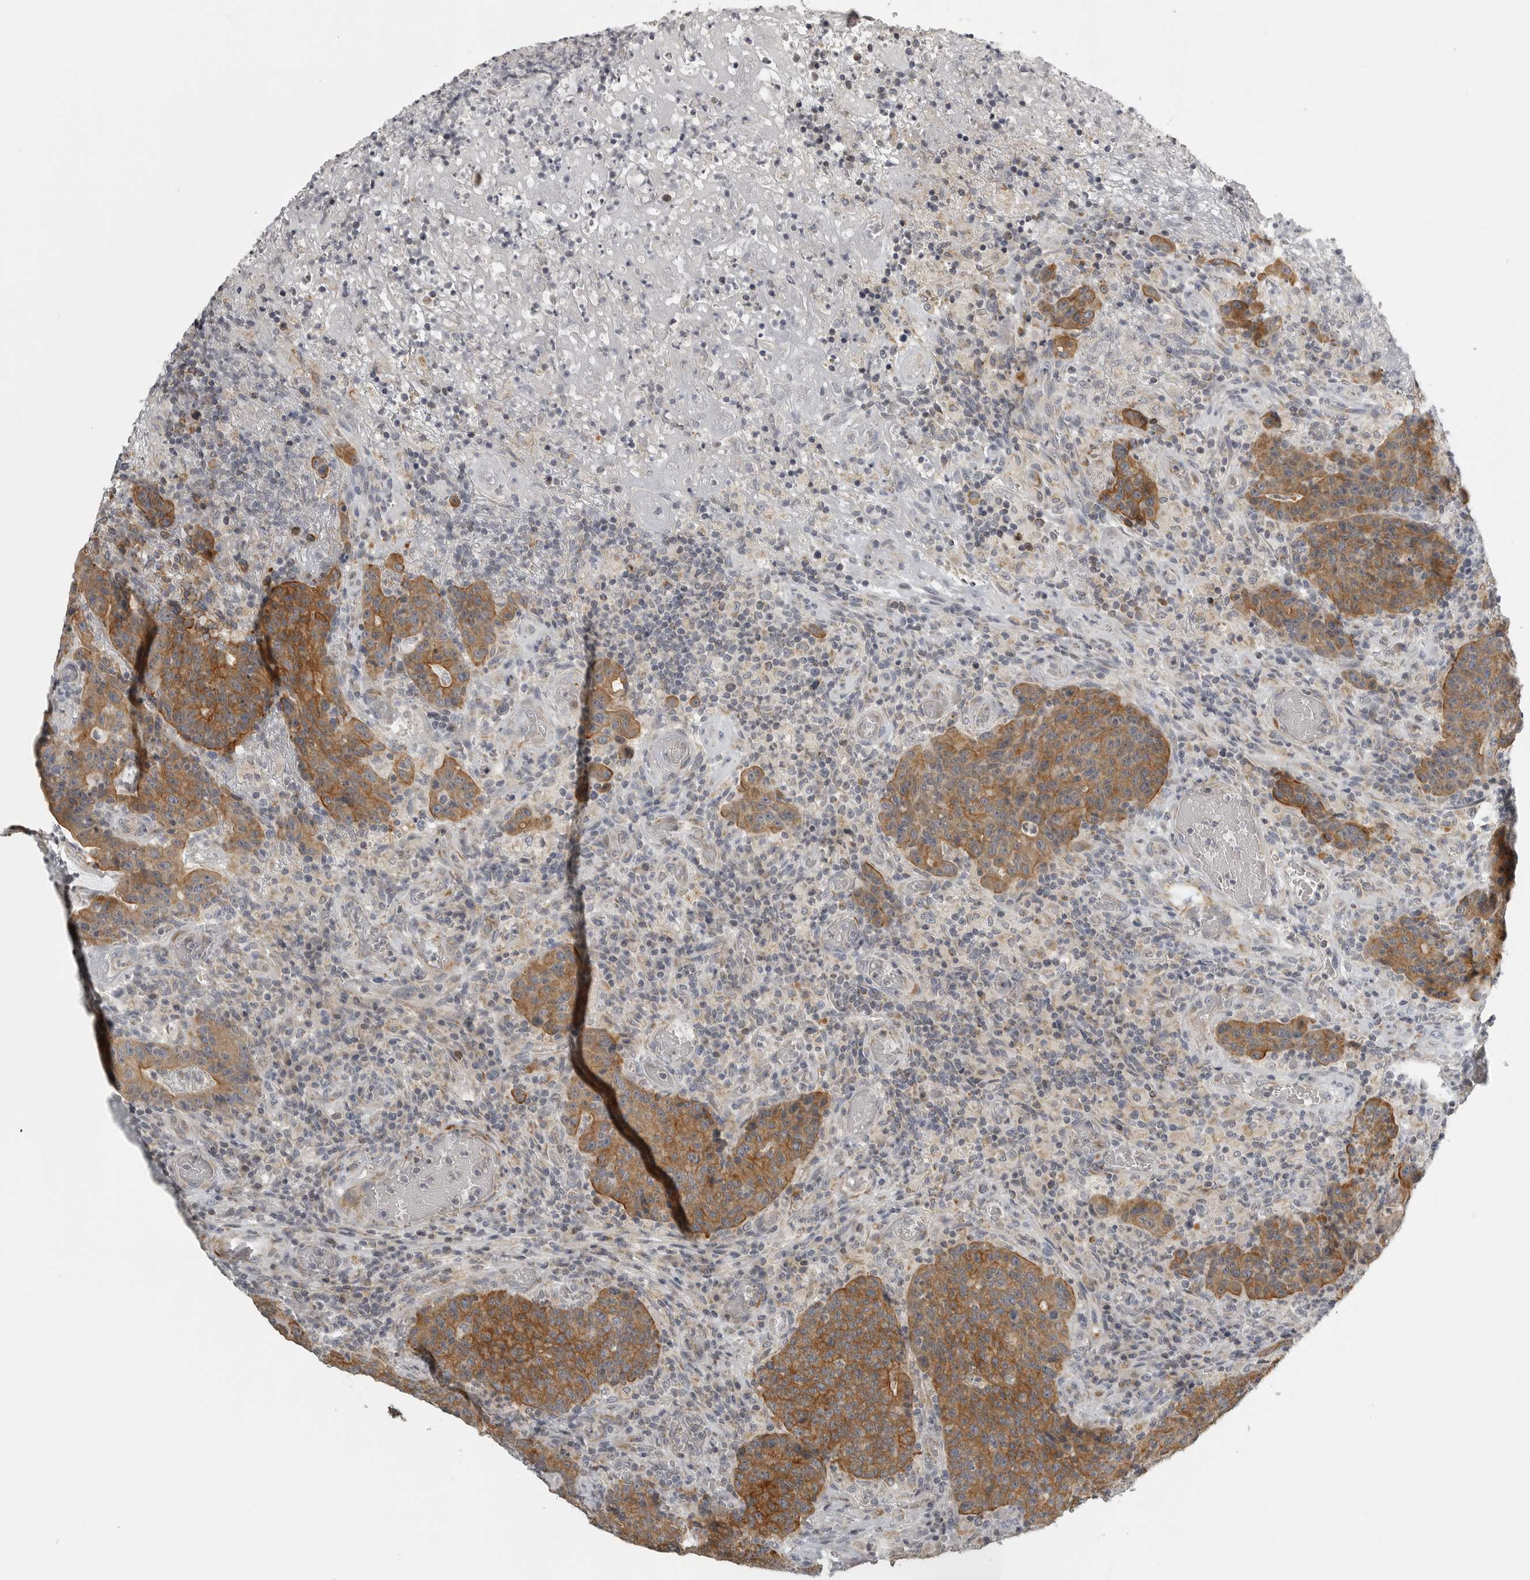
{"staining": {"intensity": "moderate", "quantity": ">75%", "location": "cytoplasmic/membranous"}, "tissue": "colorectal cancer", "cell_type": "Tumor cells", "image_type": "cancer", "snomed": [{"axis": "morphology", "description": "Adenocarcinoma, NOS"}, {"axis": "topography", "description": "Colon"}], "caption": "The immunohistochemical stain shows moderate cytoplasmic/membranous positivity in tumor cells of colorectal cancer tissue.", "gene": "RXFP3", "patient": {"sex": "female", "age": 75}}